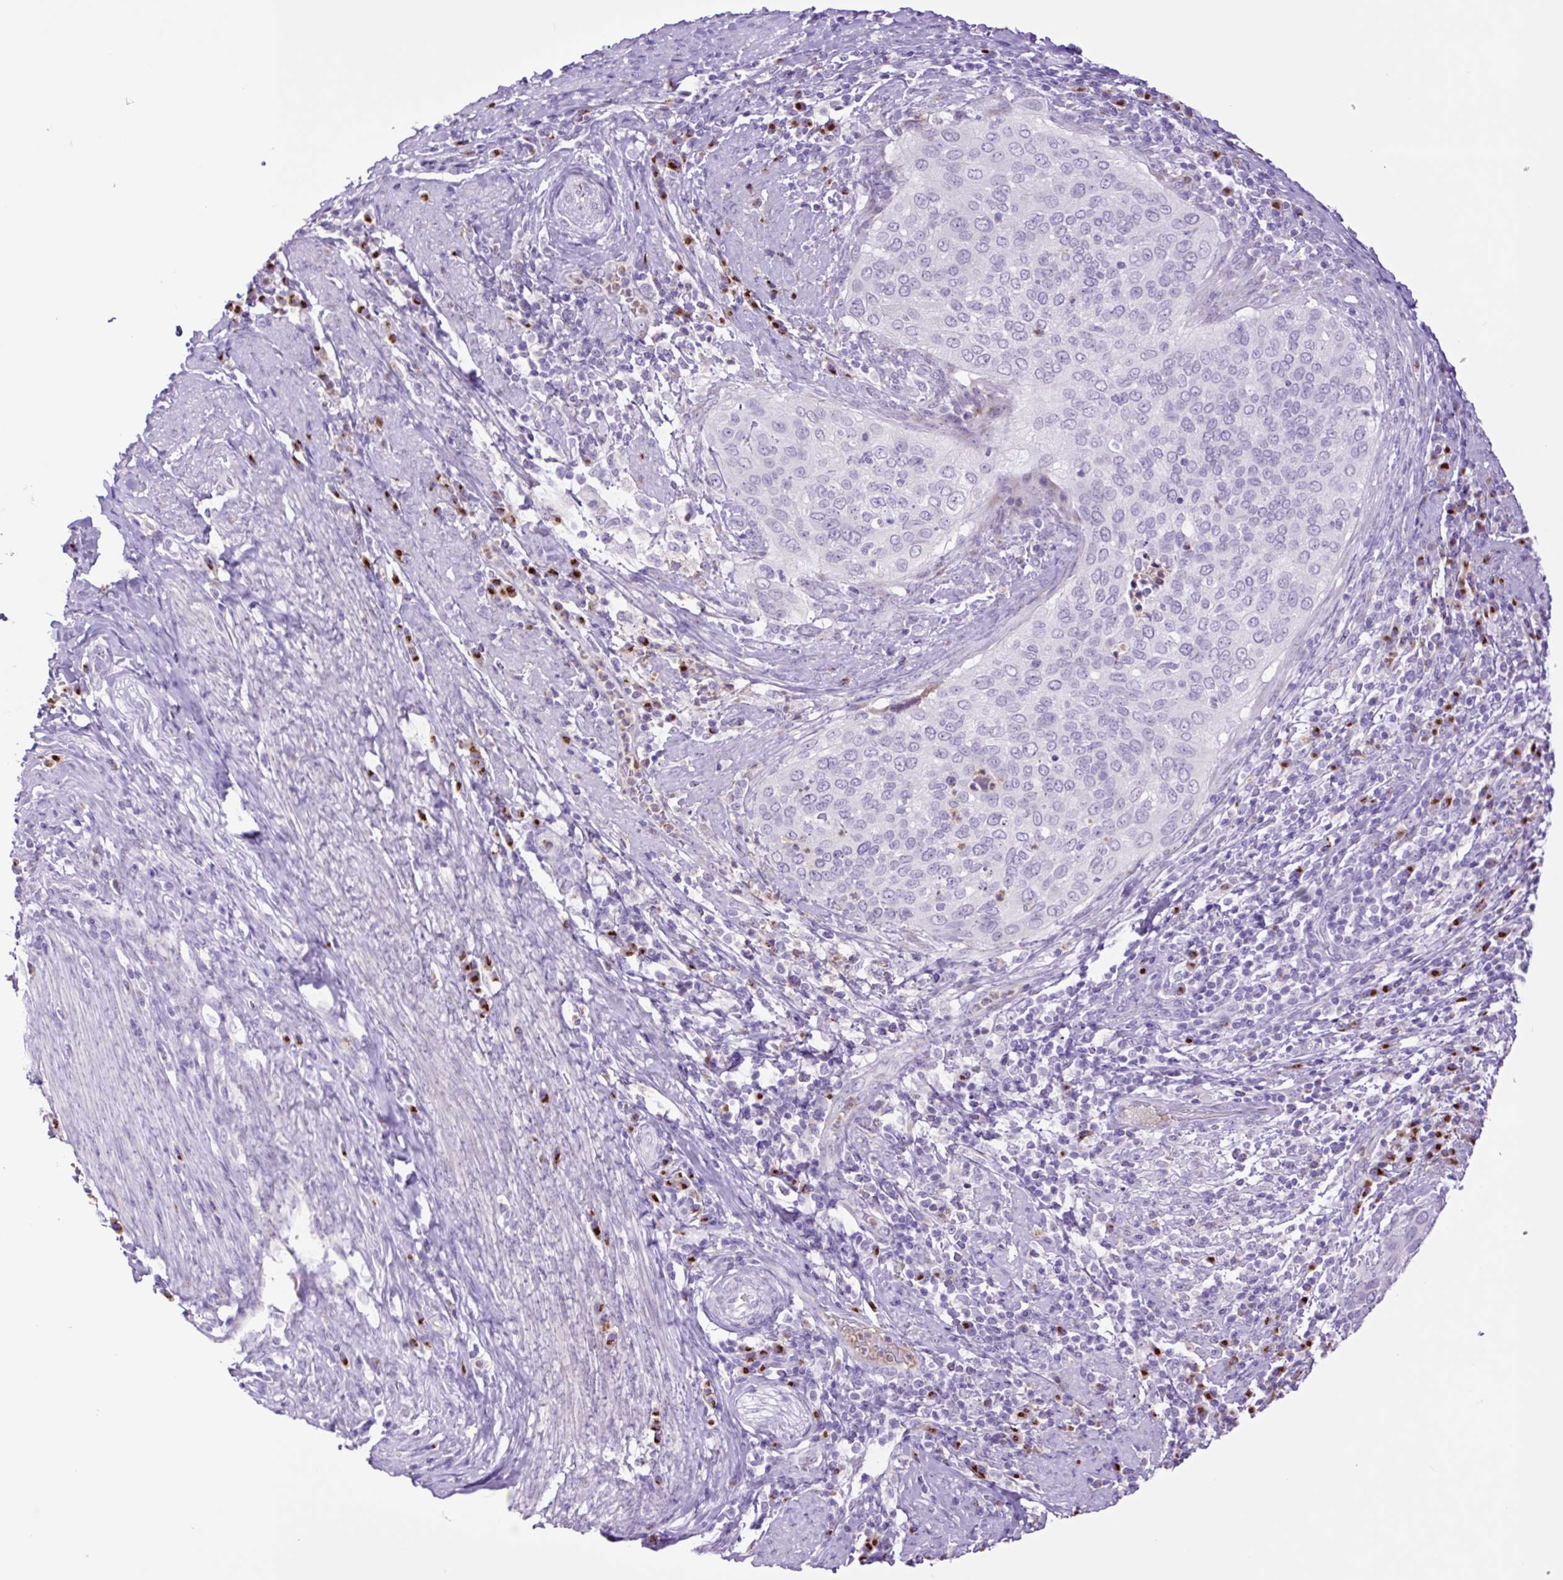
{"staining": {"intensity": "negative", "quantity": "none", "location": "none"}, "tissue": "cervical cancer", "cell_type": "Tumor cells", "image_type": "cancer", "snomed": [{"axis": "morphology", "description": "Squamous cell carcinoma, NOS"}, {"axis": "topography", "description": "Cervix"}], "caption": "This is a image of IHC staining of cervical cancer, which shows no staining in tumor cells.", "gene": "MFSD3", "patient": {"sex": "female", "age": 38}}